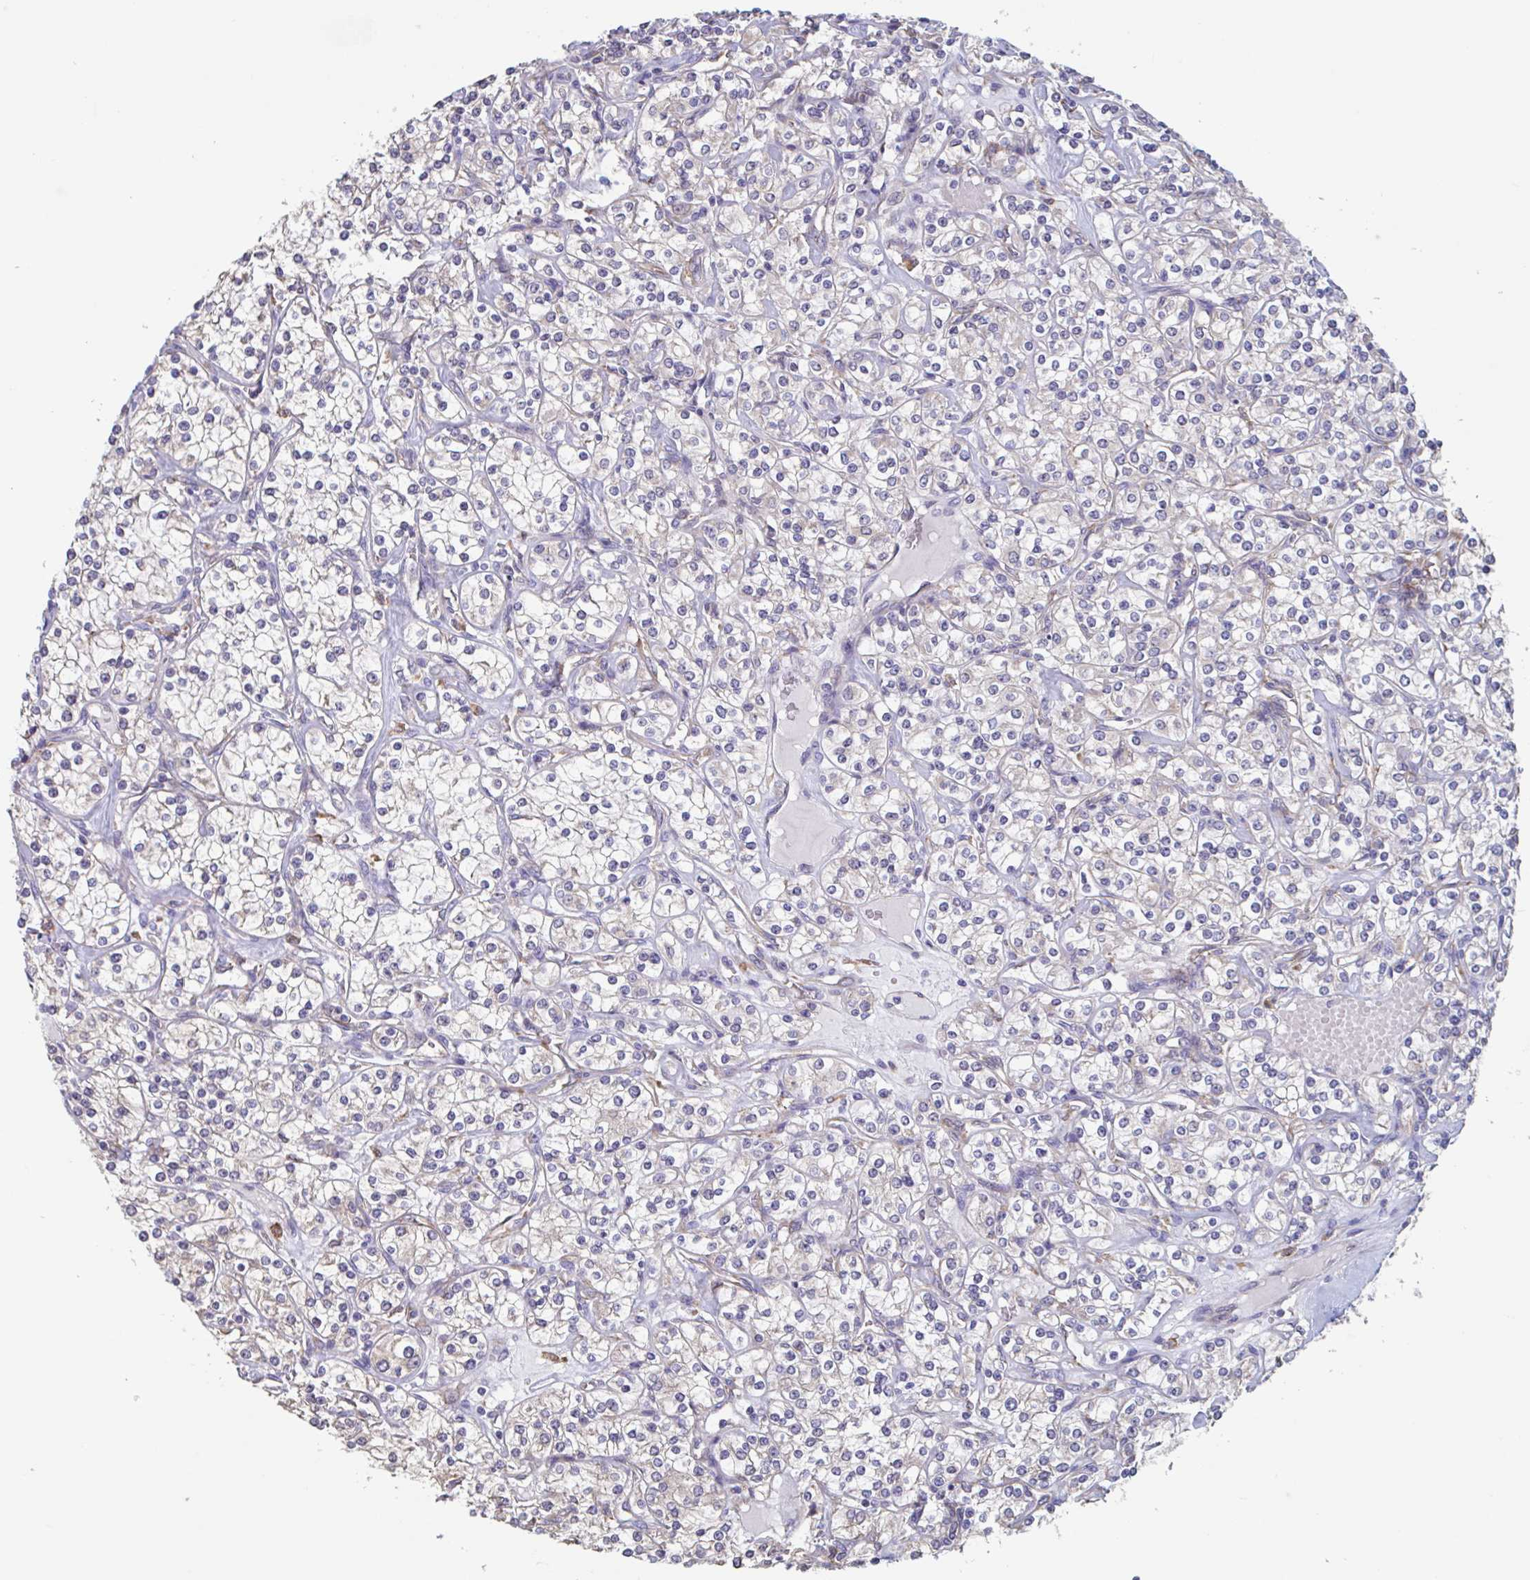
{"staining": {"intensity": "negative", "quantity": "none", "location": "none"}, "tissue": "renal cancer", "cell_type": "Tumor cells", "image_type": "cancer", "snomed": [{"axis": "morphology", "description": "Adenocarcinoma, NOS"}, {"axis": "topography", "description": "Kidney"}], "caption": "This is an IHC histopathology image of renal adenocarcinoma. There is no staining in tumor cells.", "gene": "SNX8", "patient": {"sex": "male", "age": 77}}